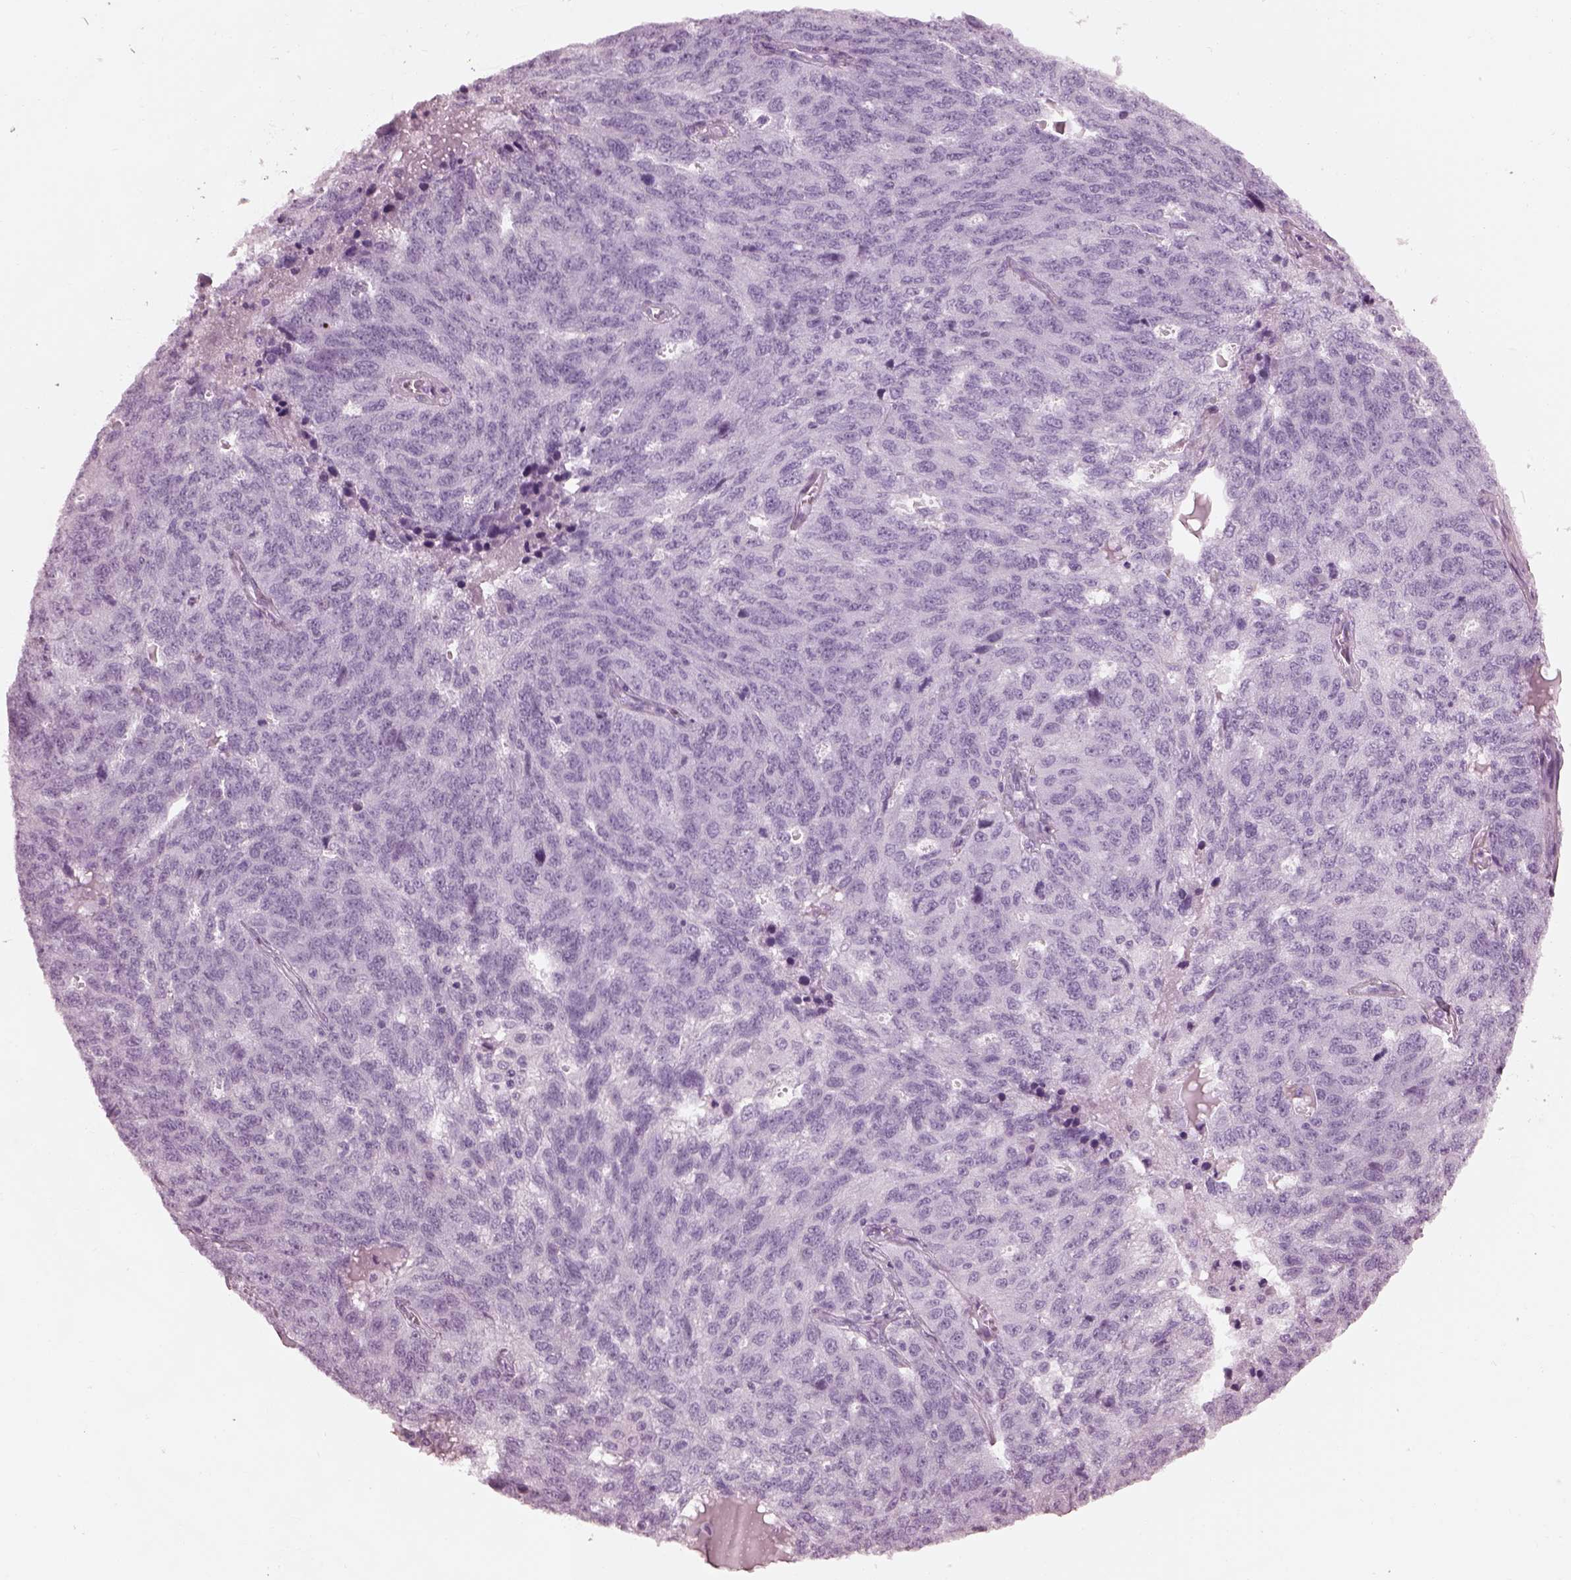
{"staining": {"intensity": "negative", "quantity": "none", "location": "none"}, "tissue": "ovarian cancer", "cell_type": "Tumor cells", "image_type": "cancer", "snomed": [{"axis": "morphology", "description": "Cystadenocarcinoma, serous, NOS"}, {"axis": "topography", "description": "Ovary"}], "caption": "Immunohistochemical staining of human ovarian serous cystadenocarcinoma reveals no significant expression in tumor cells. The staining was performed using DAB (3,3'-diaminobenzidine) to visualize the protein expression in brown, while the nuclei were stained in blue with hematoxylin (Magnification: 20x).", "gene": "TCHHL1", "patient": {"sex": "female", "age": 71}}